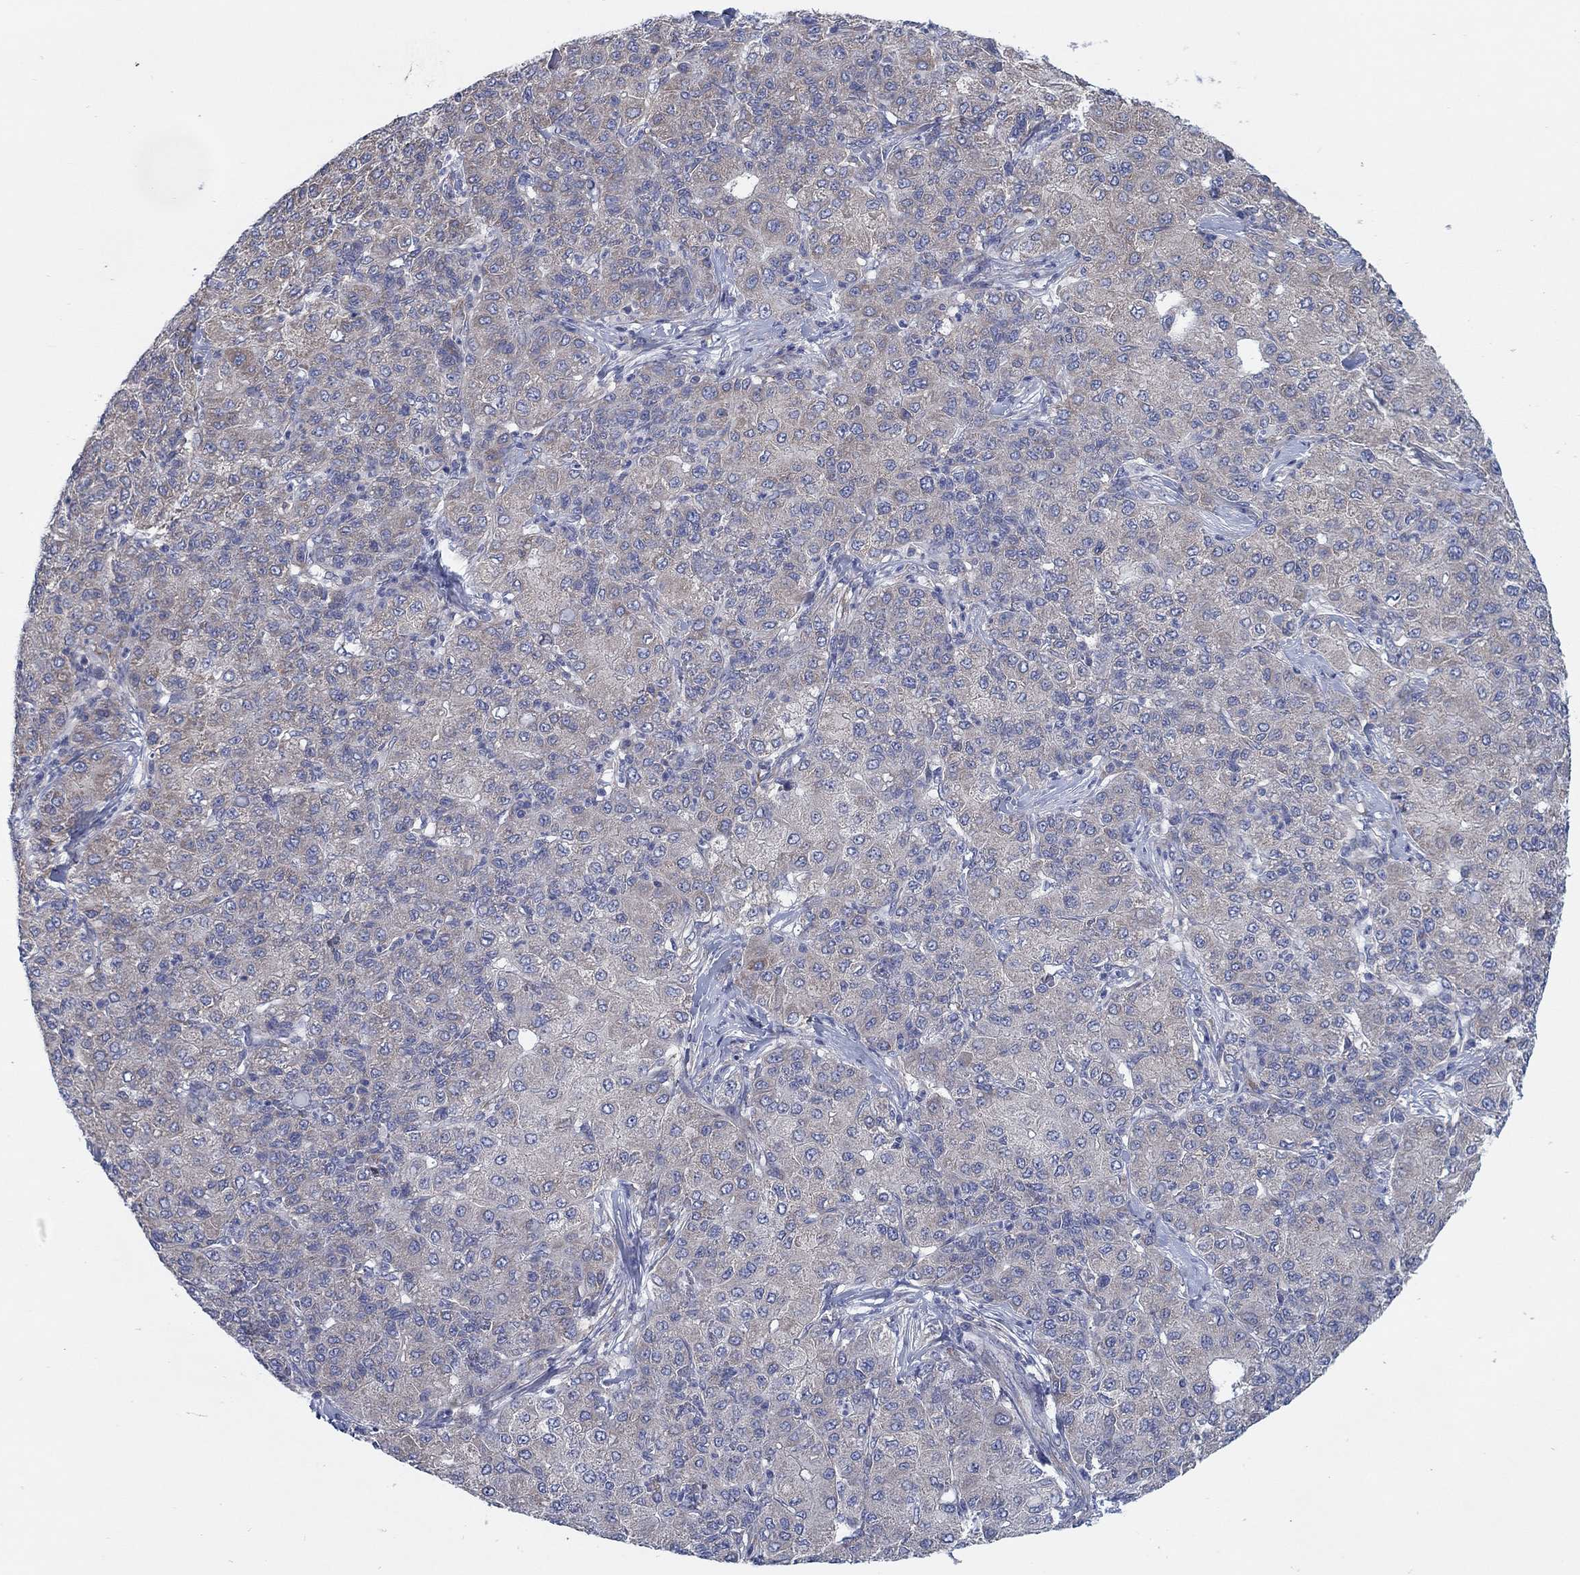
{"staining": {"intensity": "strong", "quantity": "<25%", "location": "cytoplasmic/membranous"}, "tissue": "liver cancer", "cell_type": "Tumor cells", "image_type": "cancer", "snomed": [{"axis": "morphology", "description": "Carcinoma, Hepatocellular, NOS"}, {"axis": "topography", "description": "Liver"}], "caption": "A brown stain shows strong cytoplasmic/membranous expression of a protein in liver hepatocellular carcinoma tumor cells.", "gene": "TMEM59", "patient": {"sex": "male", "age": 65}}